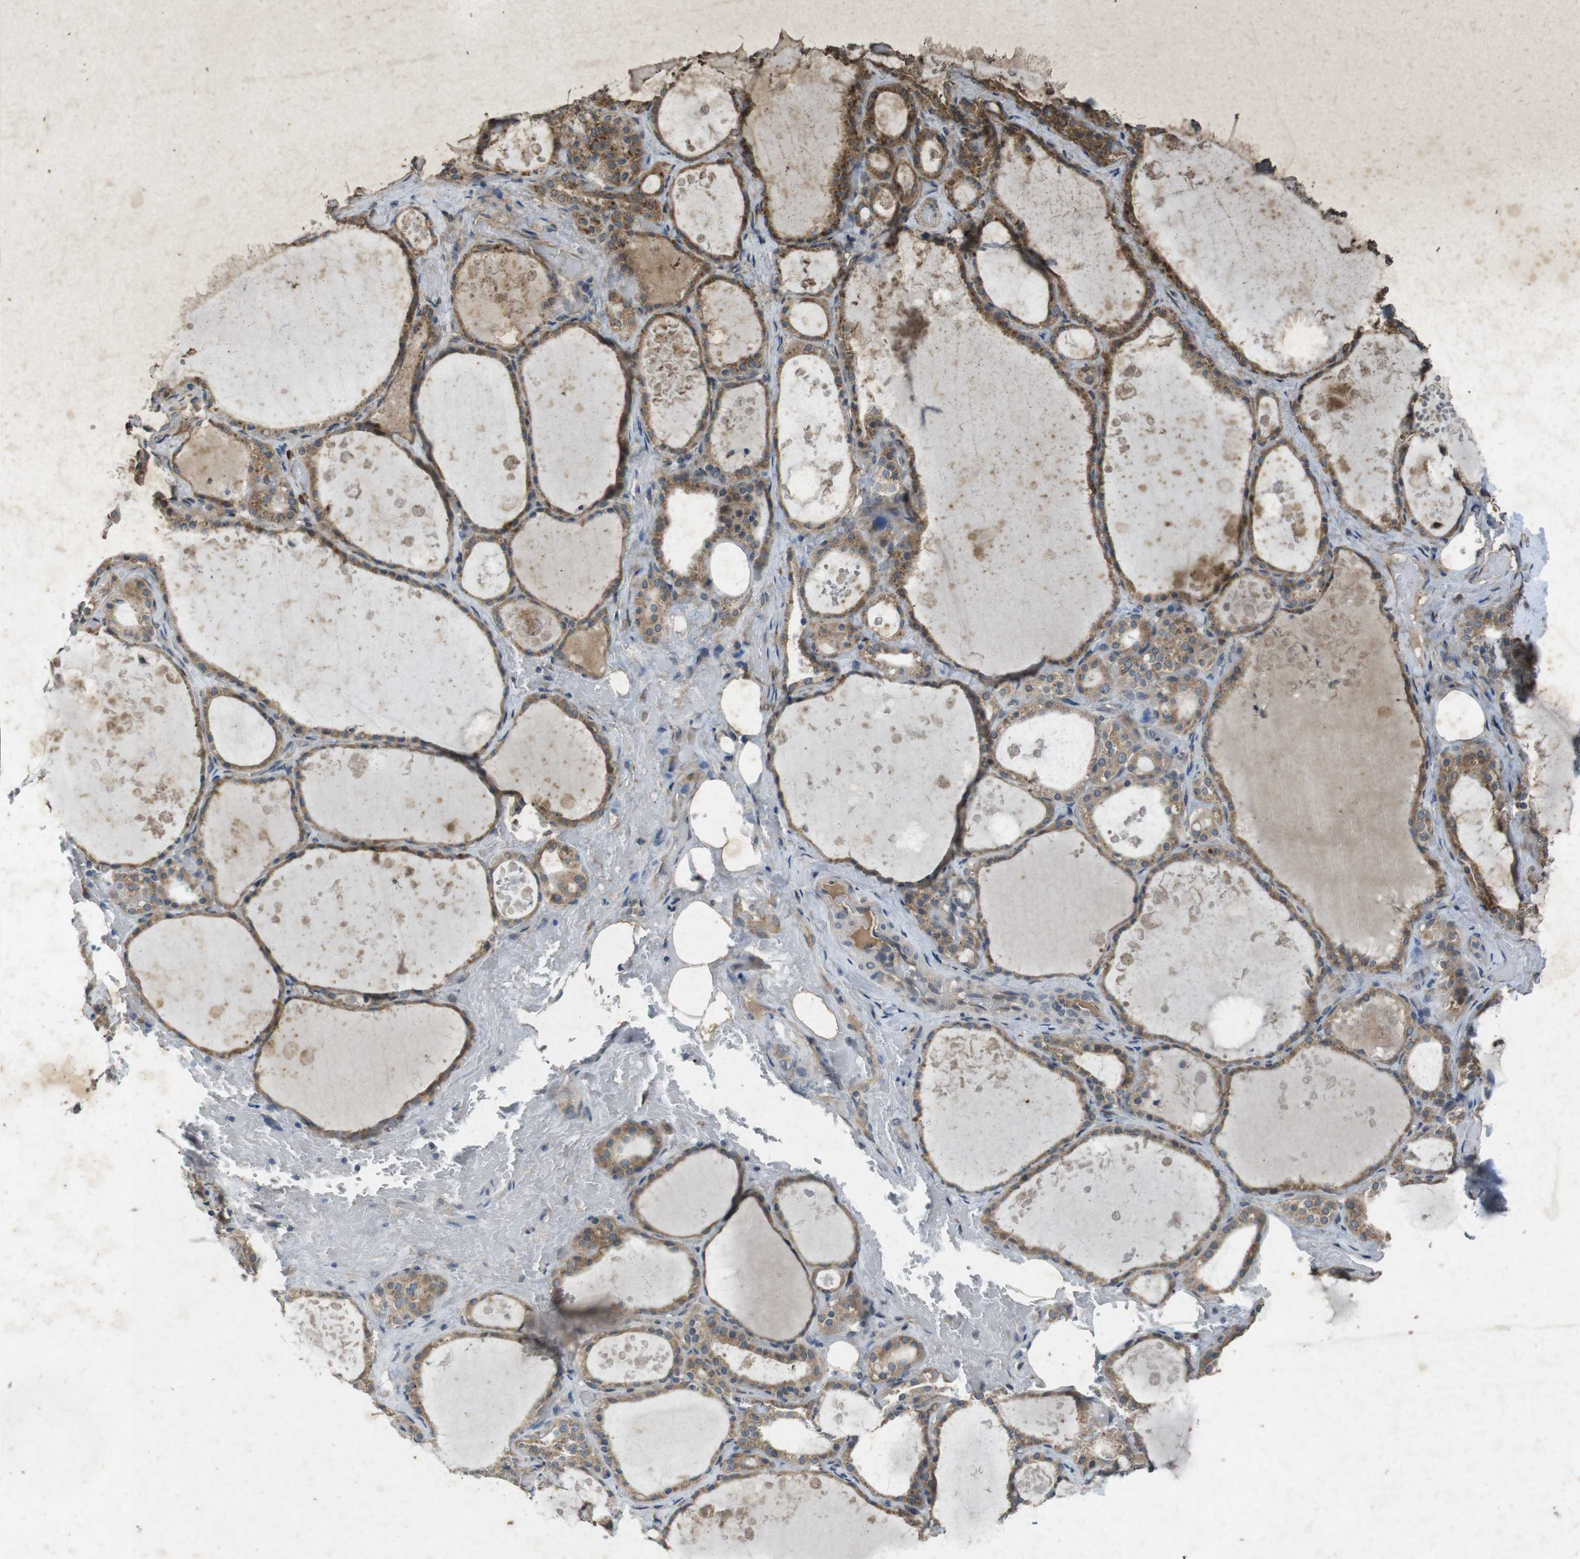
{"staining": {"intensity": "moderate", "quantity": ">75%", "location": "cytoplasmic/membranous"}, "tissue": "thyroid gland", "cell_type": "Glandular cells", "image_type": "normal", "snomed": [{"axis": "morphology", "description": "Normal tissue, NOS"}, {"axis": "topography", "description": "Thyroid gland"}], "caption": "Immunohistochemical staining of benign human thyroid gland displays >75% levels of moderate cytoplasmic/membranous protein staining in approximately >75% of glandular cells.", "gene": "FLCN", "patient": {"sex": "male", "age": 61}}